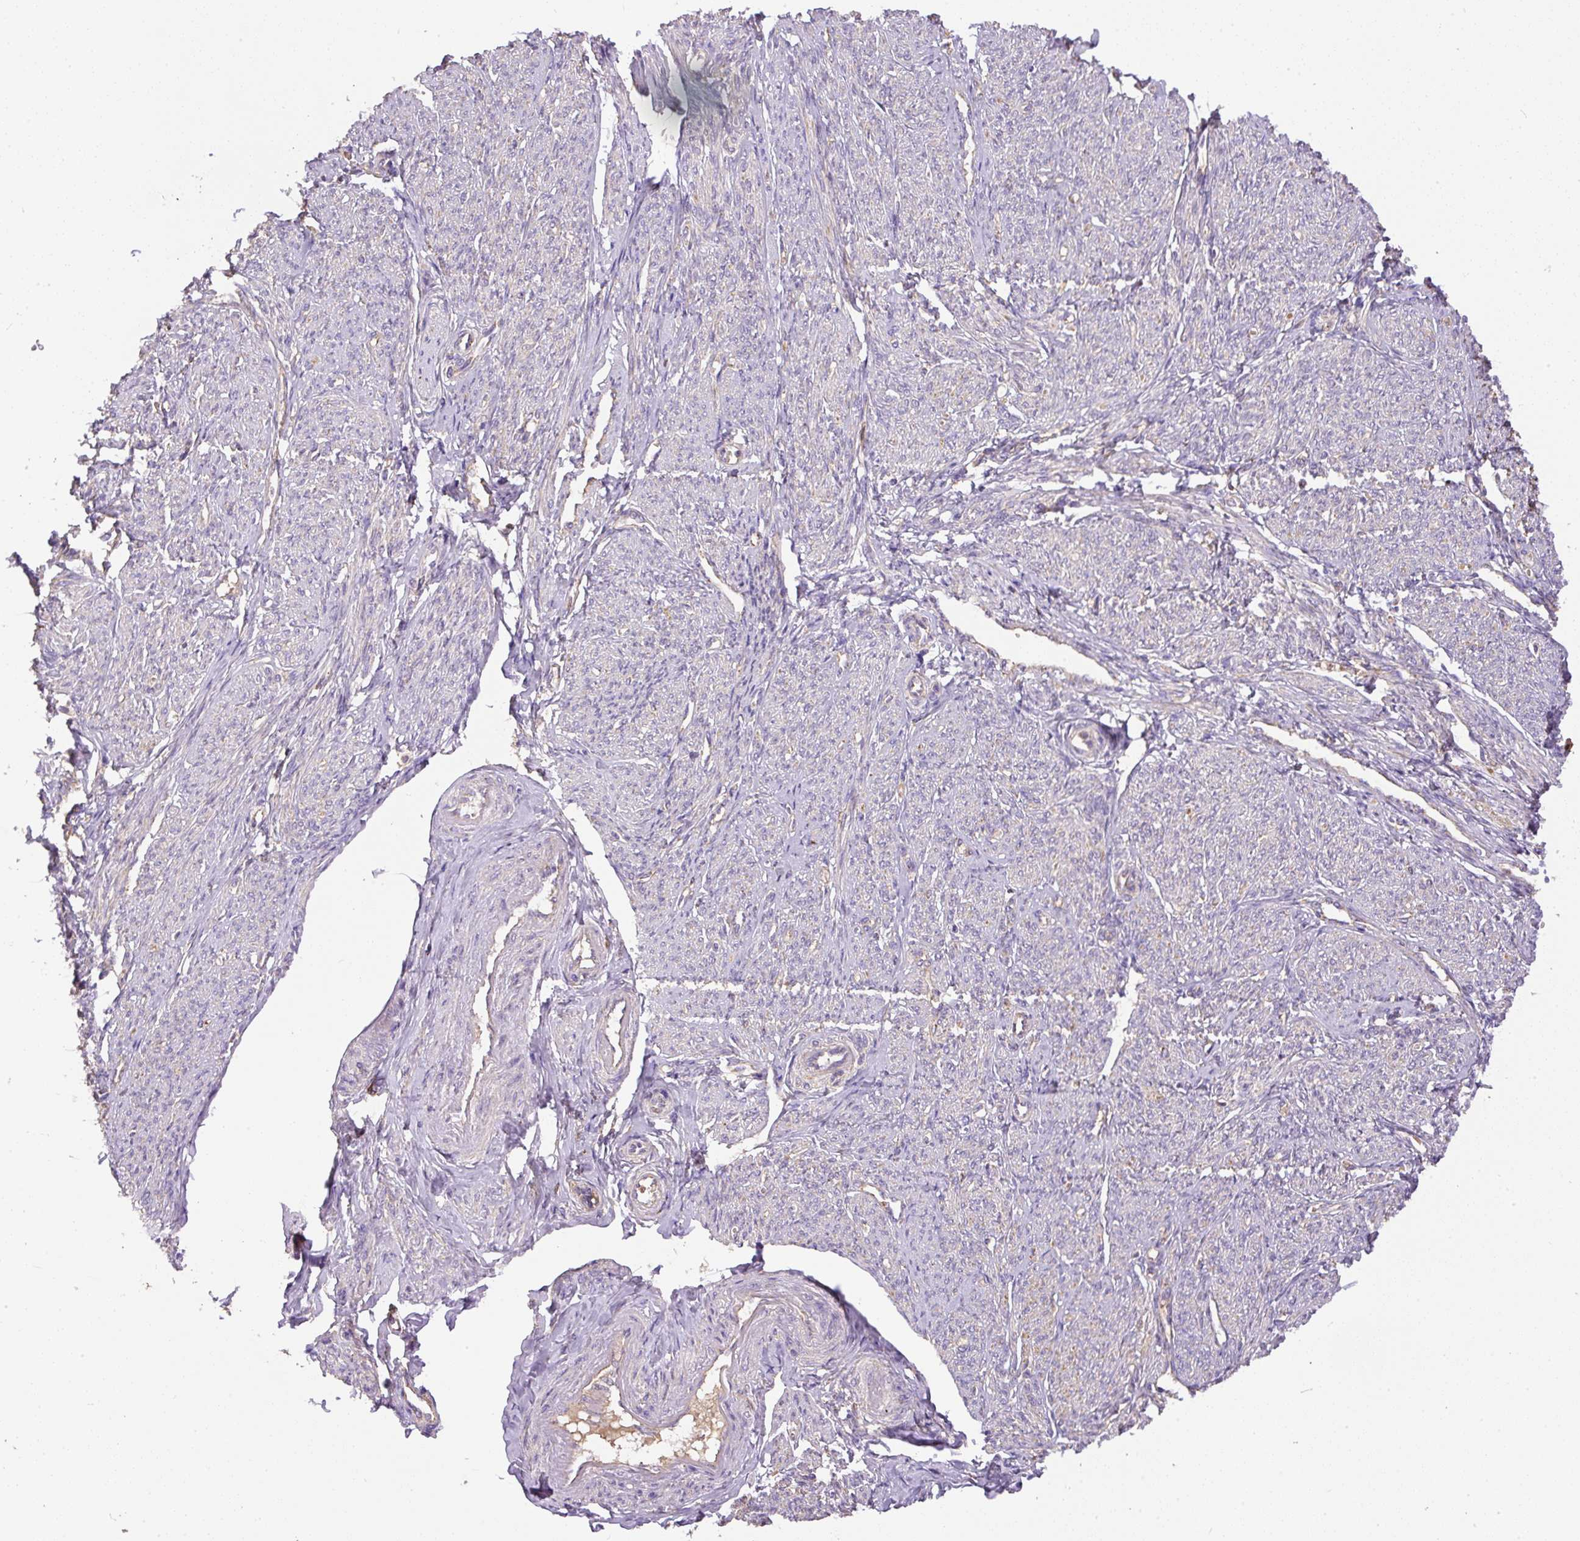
{"staining": {"intensity": "weak", "quantity": "<25%", "location": "cytoplasmic/membranous"}, "tissue": "smooth muscle", "cell_type": "Smooth muscle cells", "image_type": "normal", "snomed": [{"axis": "morphology", "description": "Normal tissue, NOS"}, {"axis": "topography", "description": "Smooth muscle"}], "caption": "The image shows no staining of smooth muscle cells in normal smooth muscle. The staining is performed using DAB (3,3'-diaminobenzidine) brown chromogen with nuclei counter-stained in using hematoxylin.", "gene": "DAPK1", "patient": {"sex": "female", "age": 65}}